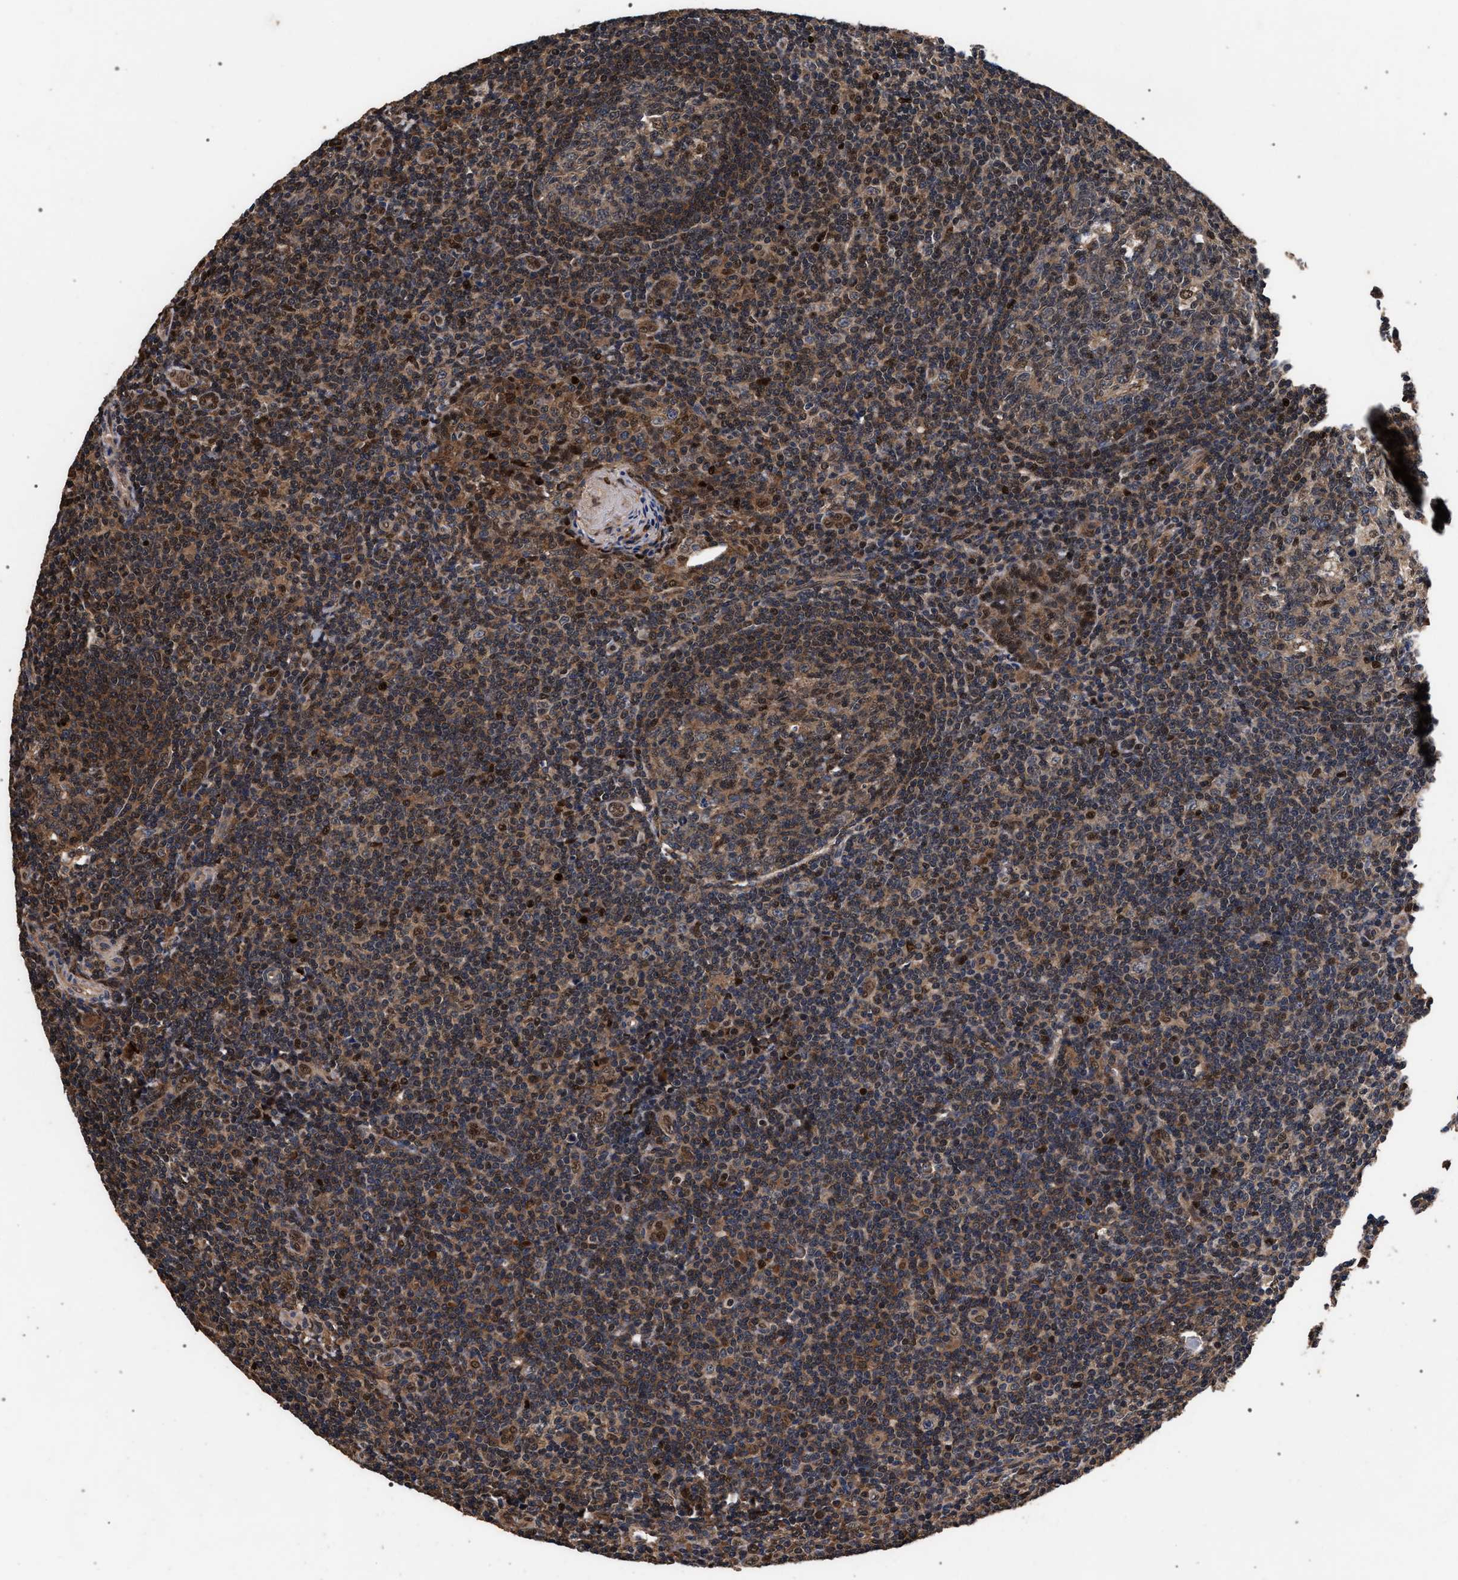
{"staining": {"intensity": "moderate", "quantity": ">75%", "location": "cytoplasmic/membranous,nuclear"}, "tissue": "tonsil", "cell_type": "Germinal center cells", "image_type": "normal", "snomed": [{"axis": "morphology", "description": "Normal tissue, NOS"}, {"axis": "topography", "description": "Tonsil"}], "caption": "Germinal center cells exhibit medium levels of moderate cytoplasmic/membranous,nuclear positivity in about >75% of cells in unremarkable human tonsil.", "gene": "ACOX1", "patient": {"sex": "male", "age": 37}}